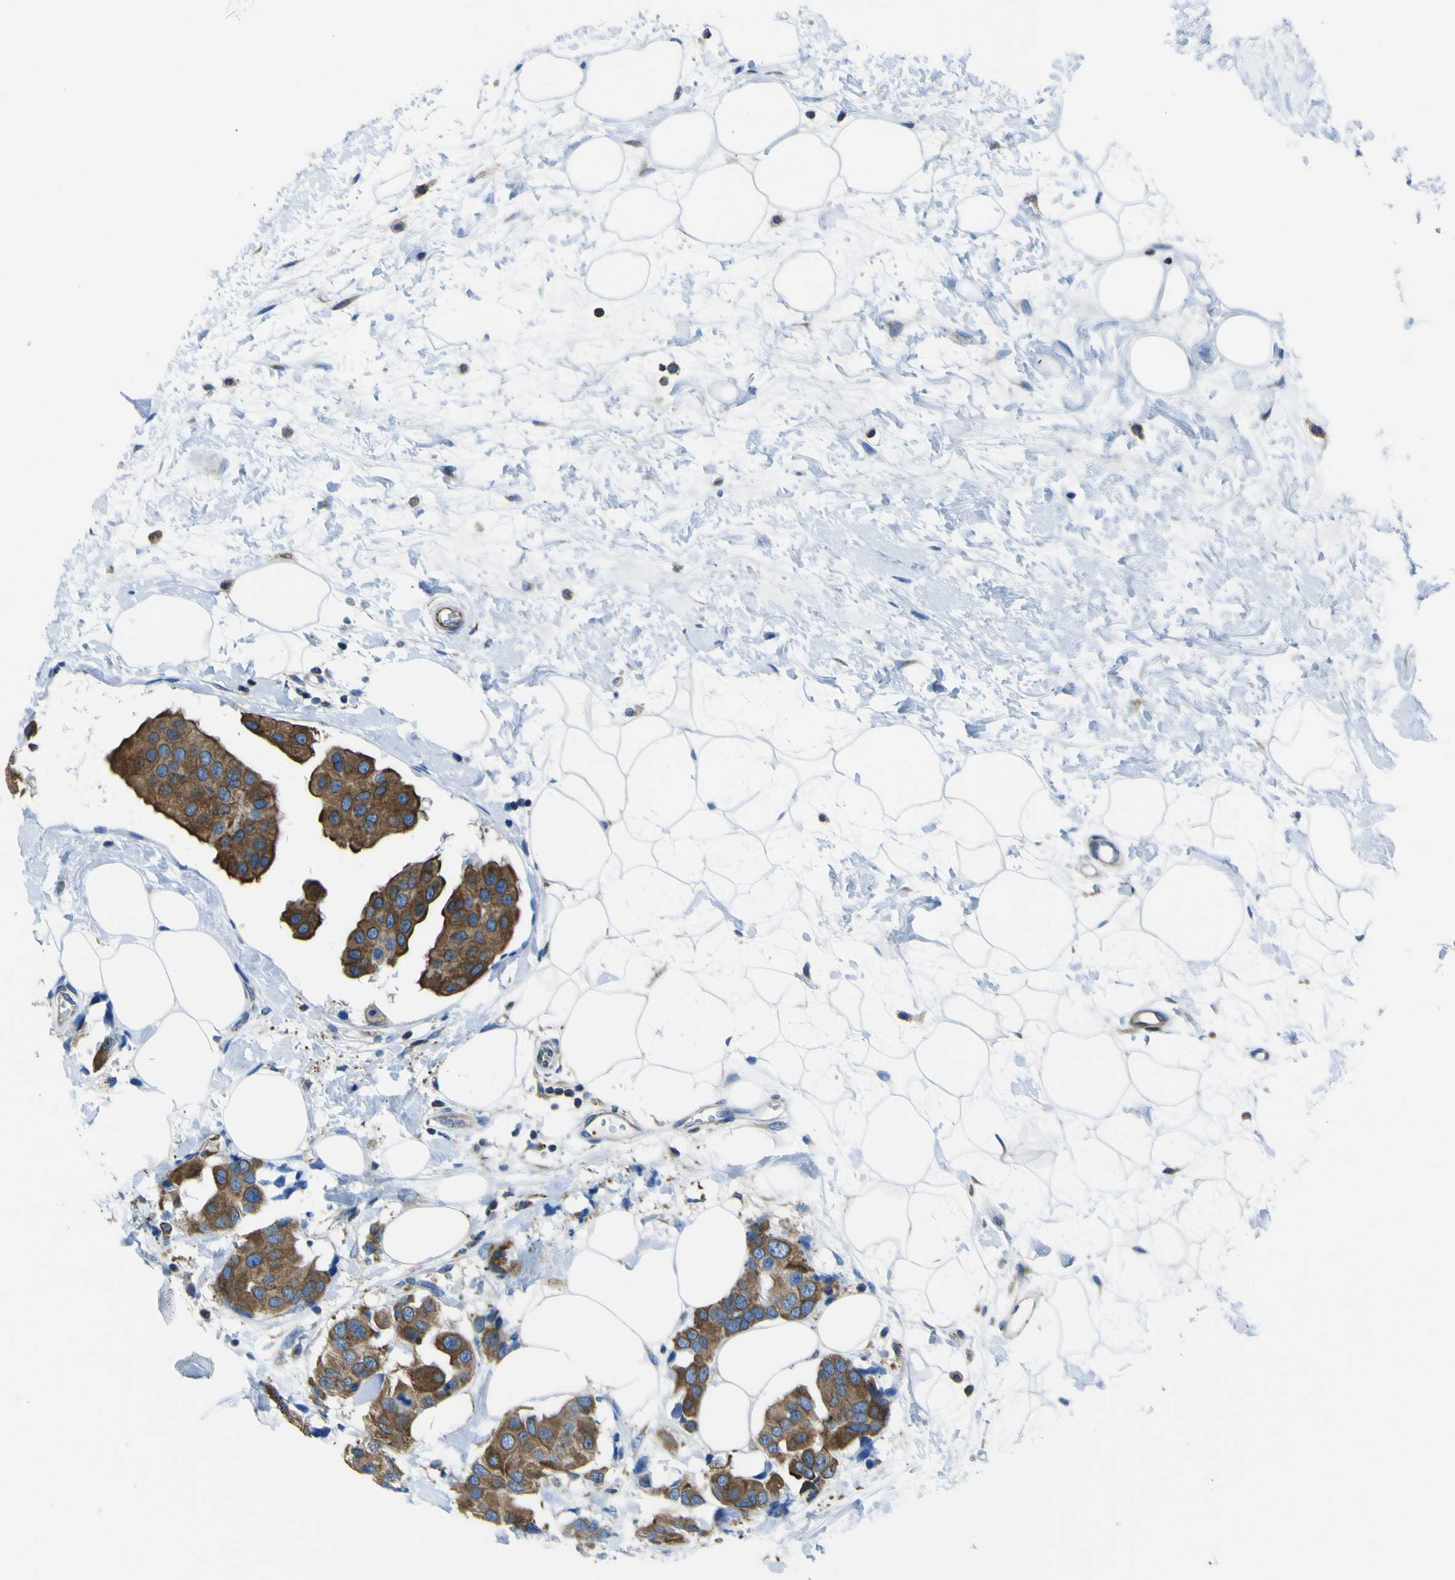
{"staining": {"intensity": "moderate", "quantity": ">75%", "location": "cytoplasmic/membranous"}, "tissue": "breast cancer", "cell_type": "Tumor cells", "image_type": "cancer", "snomed": [{"axis": "morphology", "description": "Normal tissue, NOS"}, {"axis": "morphology", "description": "Duct carcinoma"}, {"axis": "topography", "description": "Breast"}], "caption": "Breast cancer (invasive ductal carcinoma) was stained to show a protein in brown. There is medium levels of moderate cytoplasmic/membranous staining in approximately >75% of tumor cells.", "gene": "STIM1", "patient": {"sex": "female", "age": 39}}